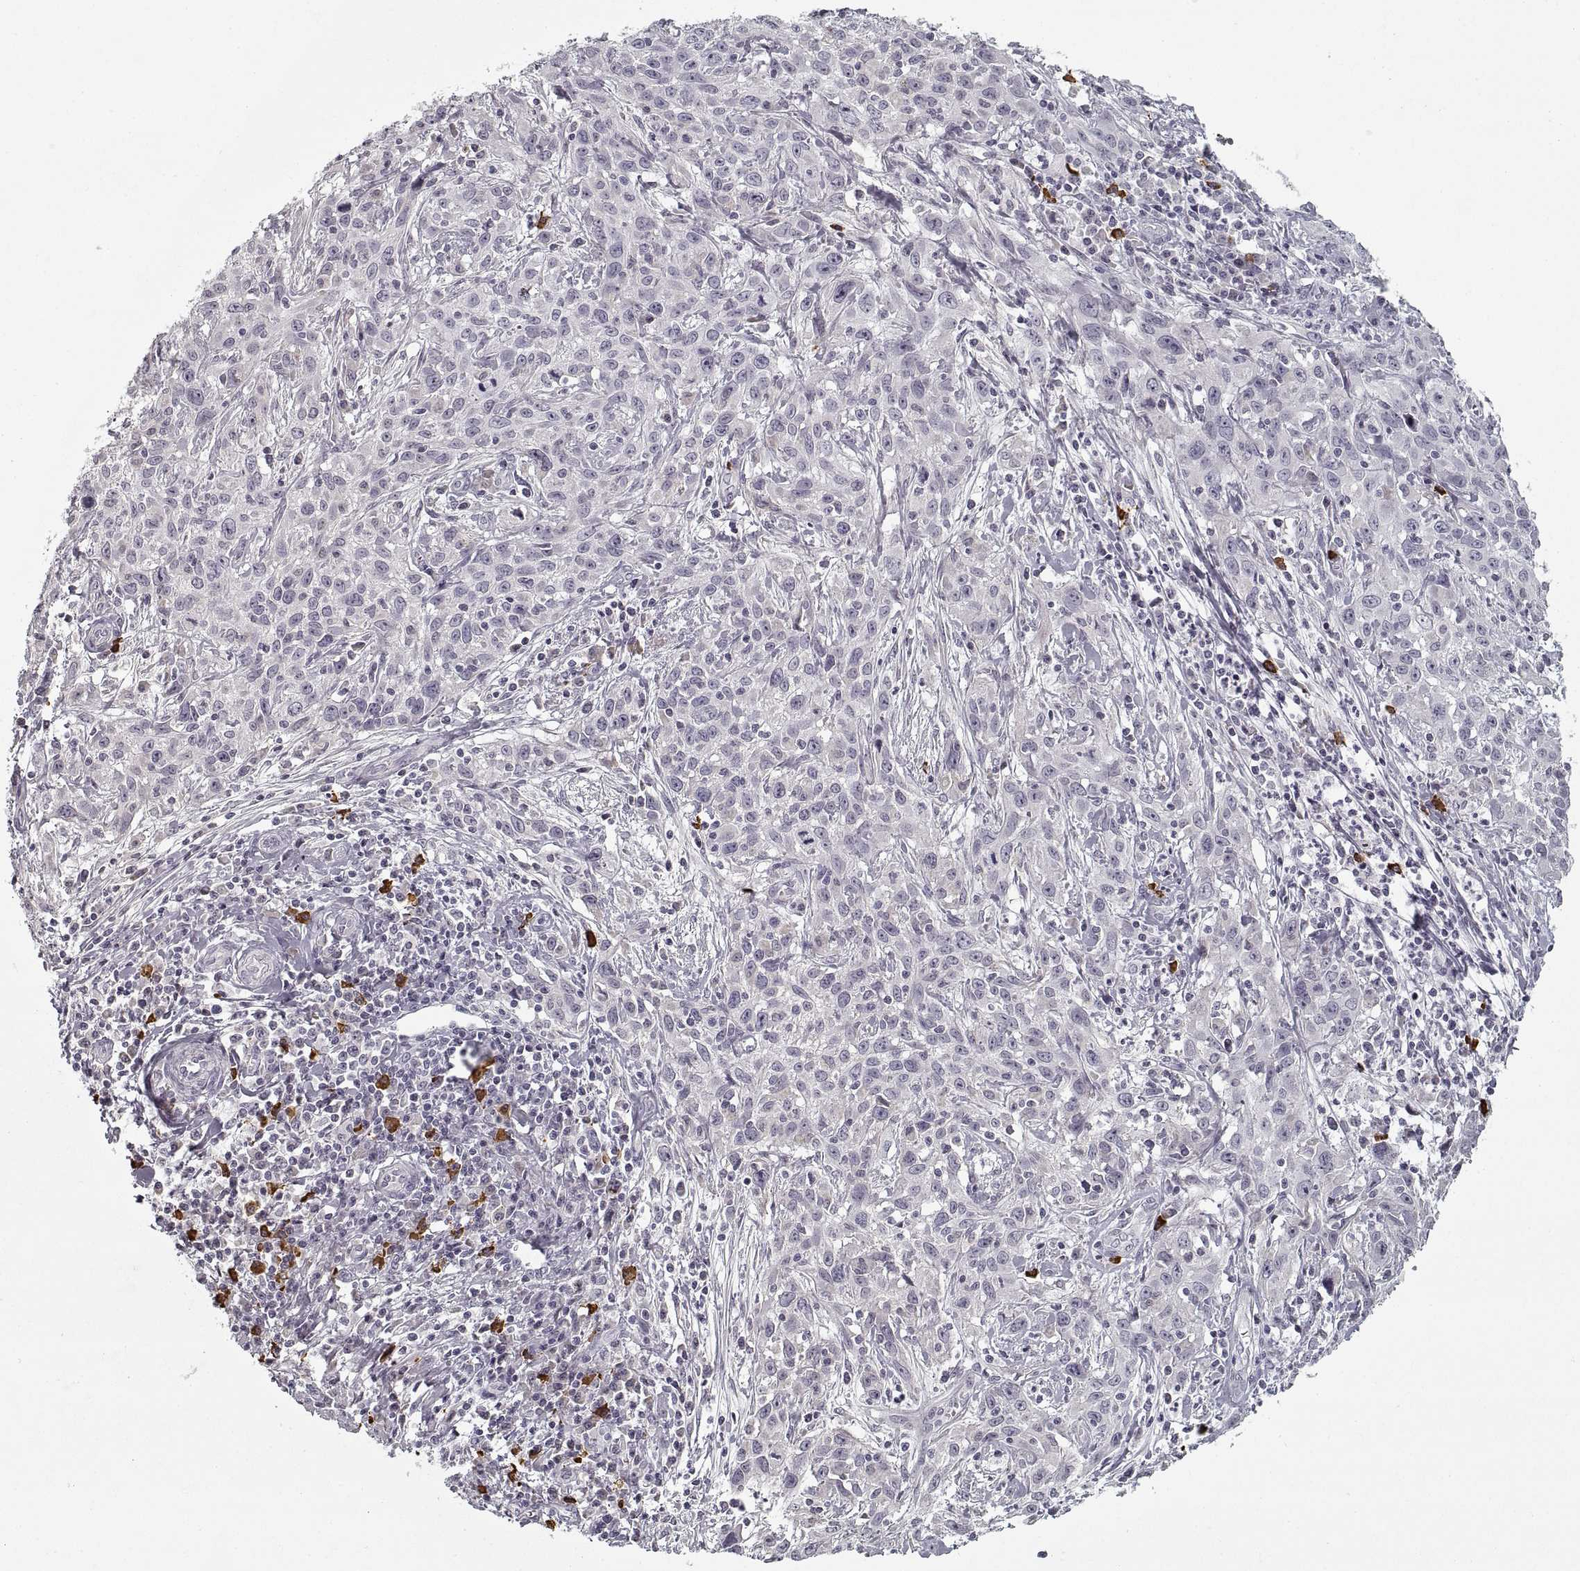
{"staining": {"intensity": "negative", "quantity": "none", "location": "none"}, "tissue": "cervical cancer", "cell_type": "Tumor cells", "image_type": "cancer", "snomed": [{"axis": "morphology", "description": "Squamous cell carcinoma, NOS"}, {"axis": "topography", "description": "Cervix"}], "caption": "The micrograph demonstrates no staining of tumor cells in squamous cell carcinoma (cervical).", "gene": "GAD2", "patient": {"sex": "female", "age": 38}}